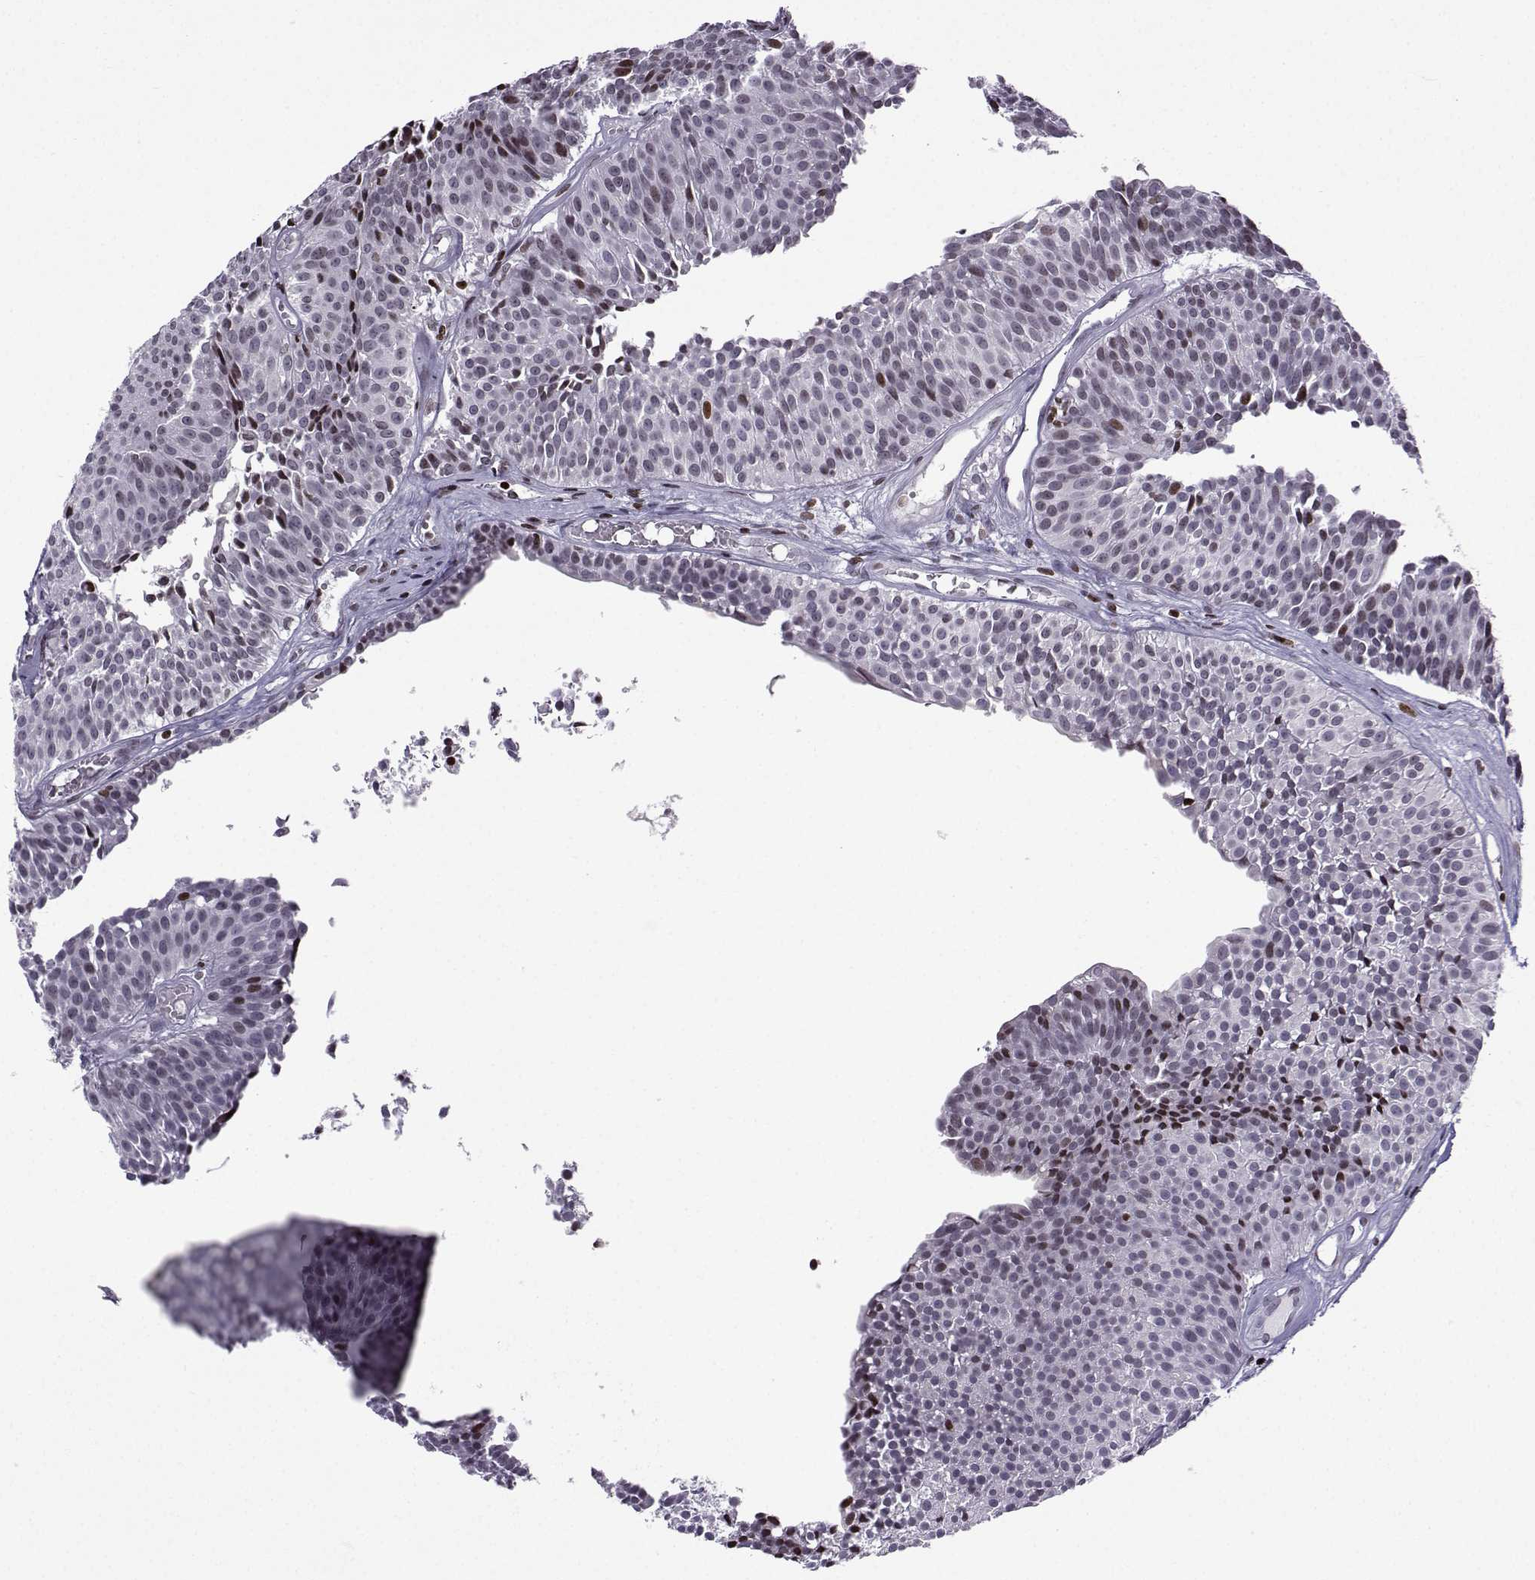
{"staining": {"intensity": "strong", "quantity": "<25%", "location": "nuclear"}, "tissue": "urothelial cancer", "cell_type": "Tumor cells", "image_type": "cancer", "snomed": [{"axis": "morphology", "description": "Urothelial carcinoma, Low grade"}, {"axis": "topography", "description": "Urinary bladder"}], "caption": "Tumor cells reveal medium levels of strong nuclear positivity in about <25% of cells in urothelial cancer. Nuclei are stained in blue.", "gene": "ZNF19", "patient": {"sex": "male", "age": 63}}